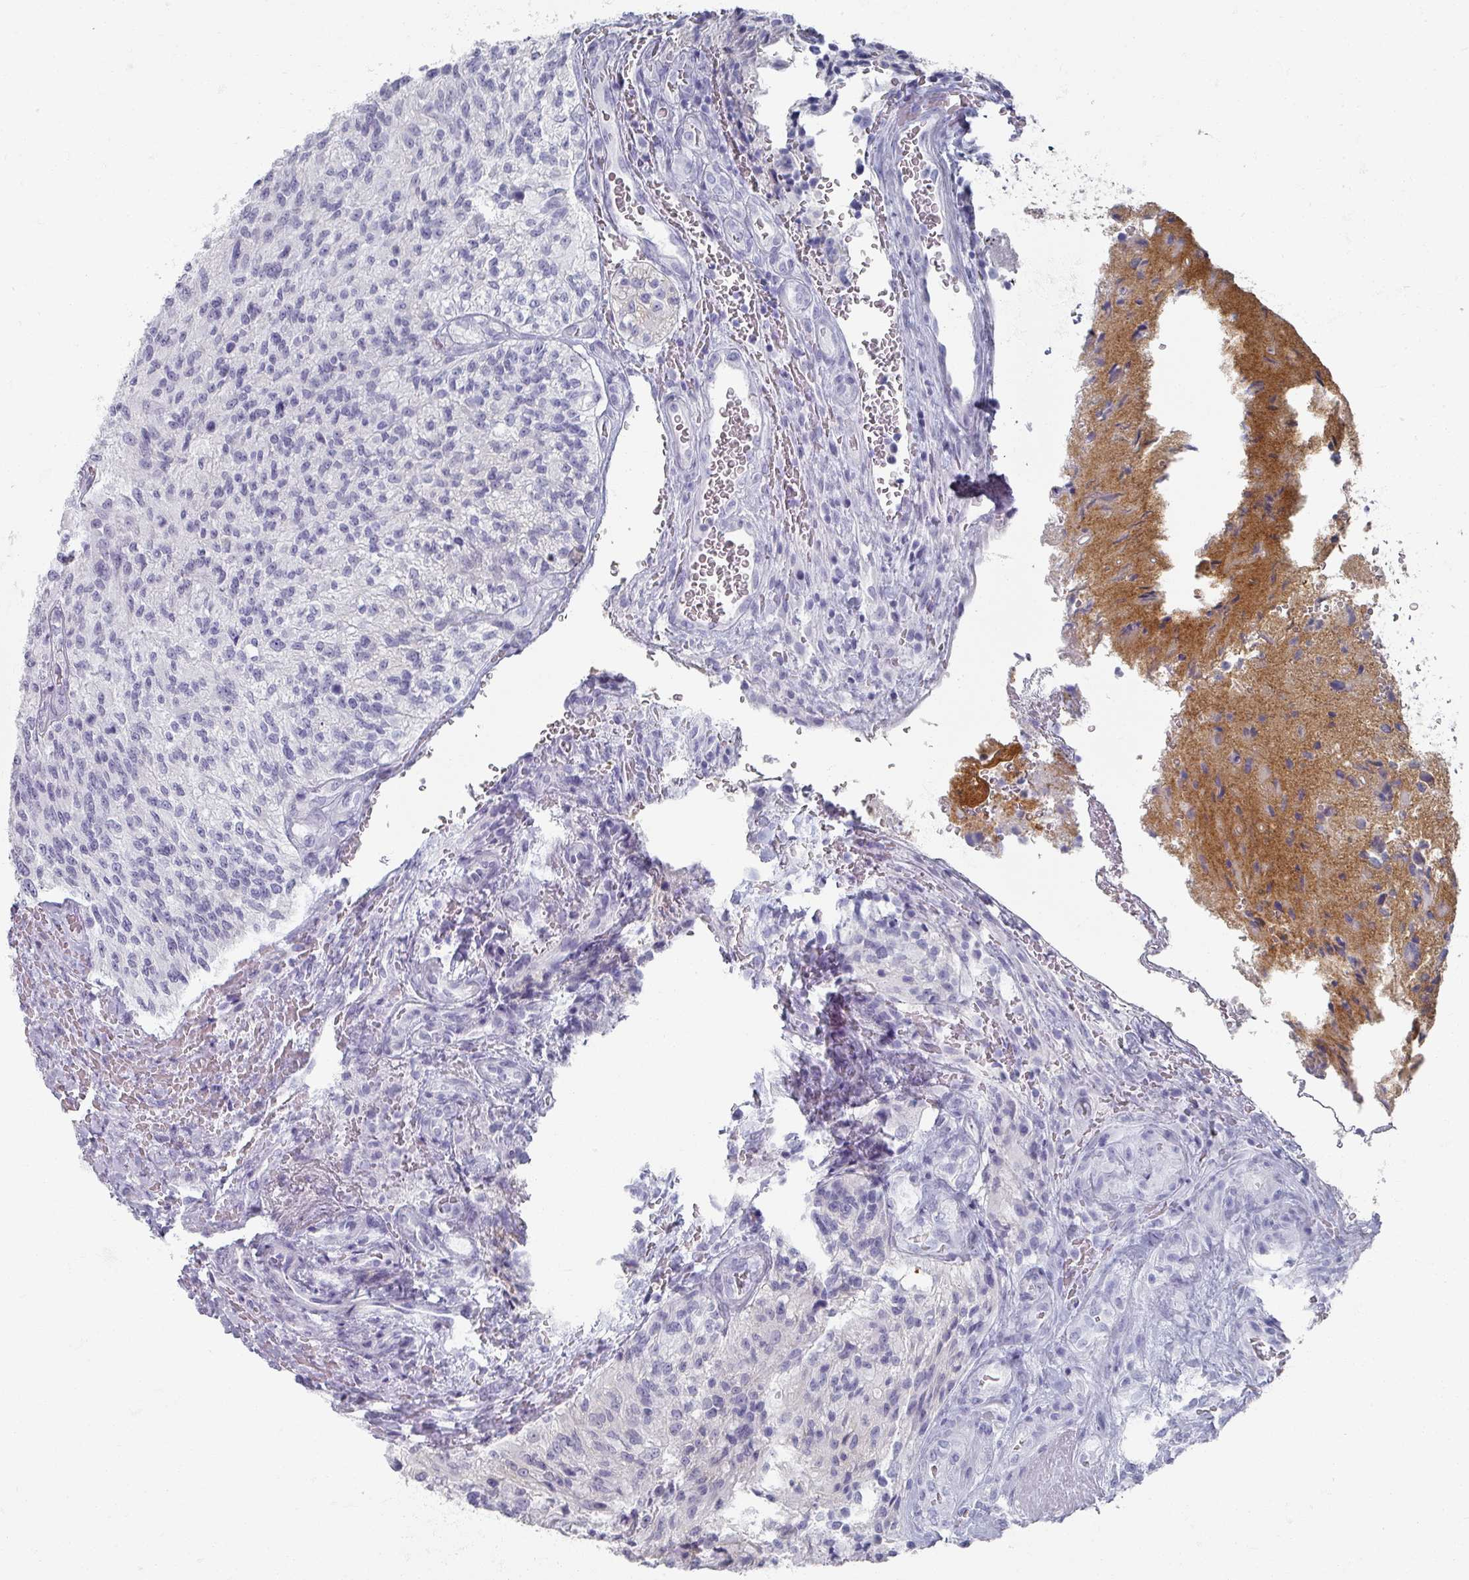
{"staining": {"intensity": "negative", "quantity": "none", "location": "none"}, "tissue": "glioma", "cell_type": "Tumor cells", "image_type": "cancer", "snomed": [{"axis": "morphology", "description": "Normal tissue, NOS"}, {"axis": "morphology", "description": "Glioma, malignant, High grade"}, {"axis": "topography", "description": "Cerebral cortex"}], "caption": "Immunohistochemistry (IHC) photomicrograph of neoplastic tissue: human malignant high-grade glioma stained with DAB (3,3'-diaminobenzidine) displays no significant protein positivity in tumor cells.", "gene": "OMG", "patient": {"sex": "male", "age": 56}}